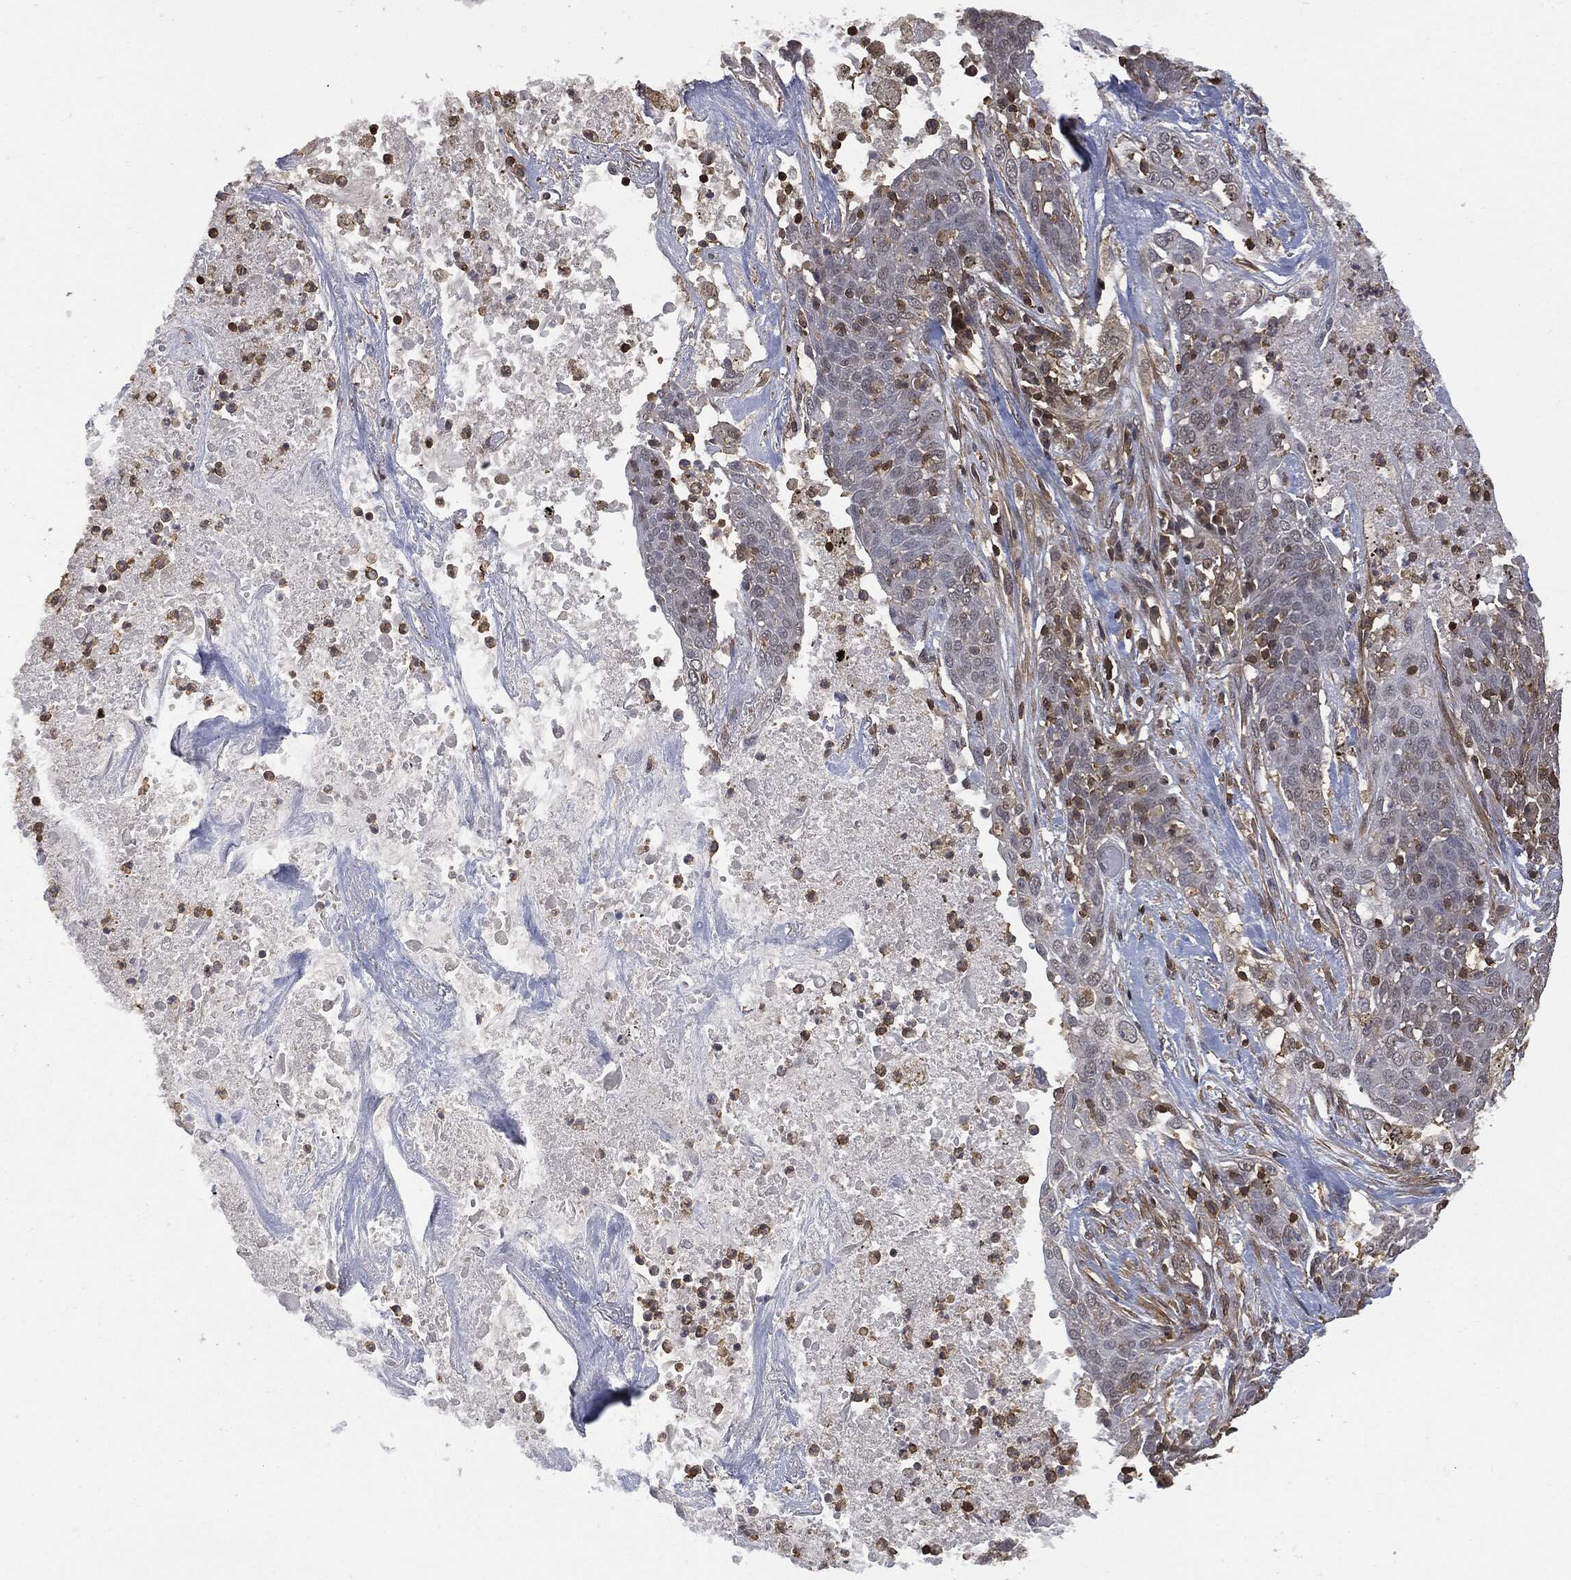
{"staining": {"intensity": "negative", "quantity": "none", "location": "none"}, "tissue": "lung cancer", "cell_type": "Tumor cells", "image_type": "cancer", "snomed": [{"axis": "morphology", "description": "Squamous cell carcinoma, NOS"}, {"axis": "topography", "description": "Lung"}], "caption": "Tumor cells show no significant positivity in lung squamous cell carcinoma.", "gene": "PSMB10", "patient": {"sex": "male", "age": 82}}